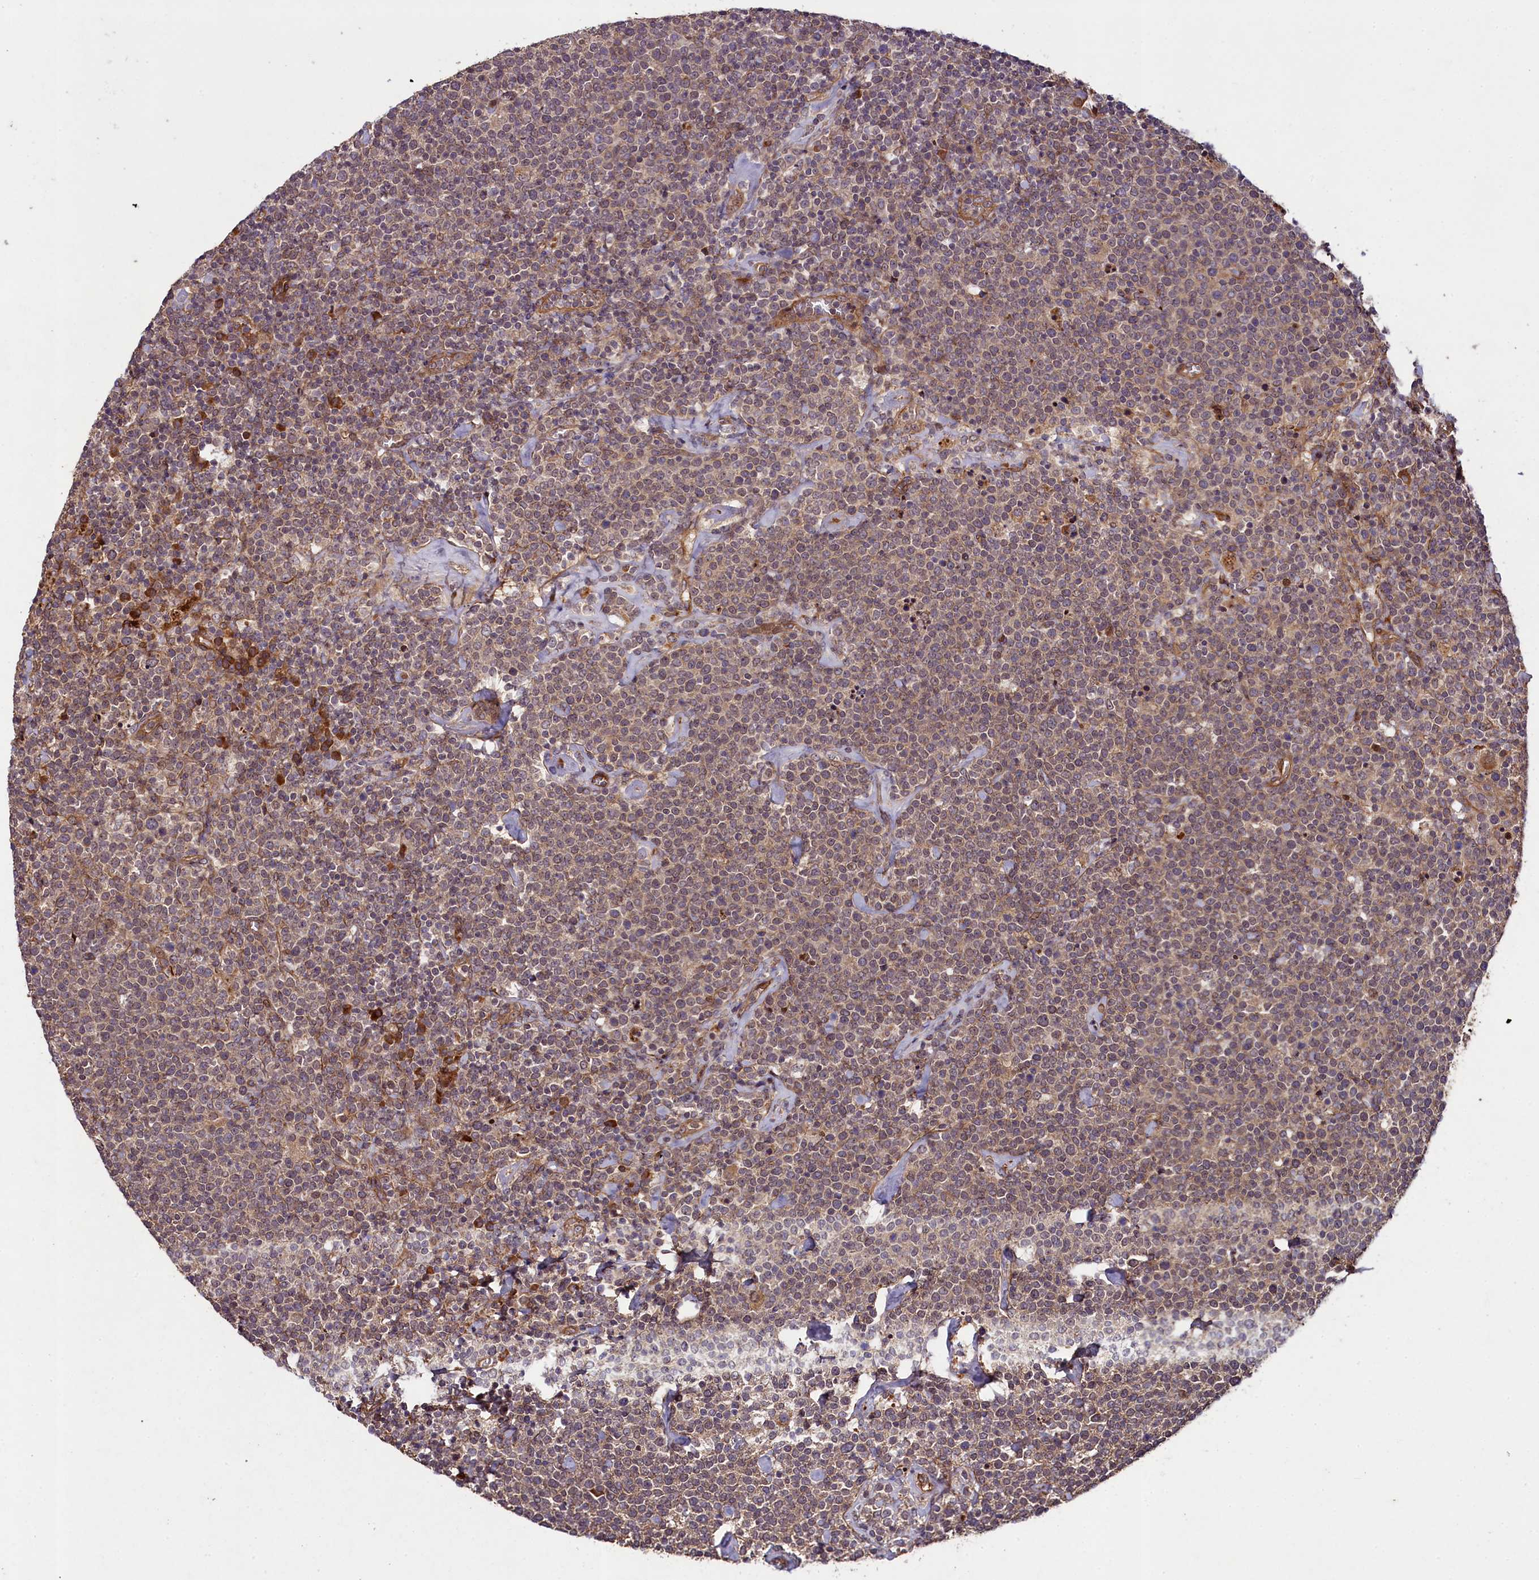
{"staining": {"intensity": "weak", "quantity": "25%-75%", "location": "cytoplasmic/membranous"}, "tissue": "lymphoma", "cell_type": "Tumor cells", "image_type": "cancer", "snomed": [{"axis": "morphology", "description": "Malignant lymphoma, non-Hodgkin's type, High grade"}, {"axis": "topography", "description": "Lymph node"}], "caption": "This image shows immunohistochemistry (IHC) staining of malignant lymphoma, non-Hodgkin's type (high-grade), with low weak cytoplasmic/membranous staining in approximately 25%-75% of tumor cells.", "gene": "CCDC102A", "patient": {"sex": "male", "age": 61}}